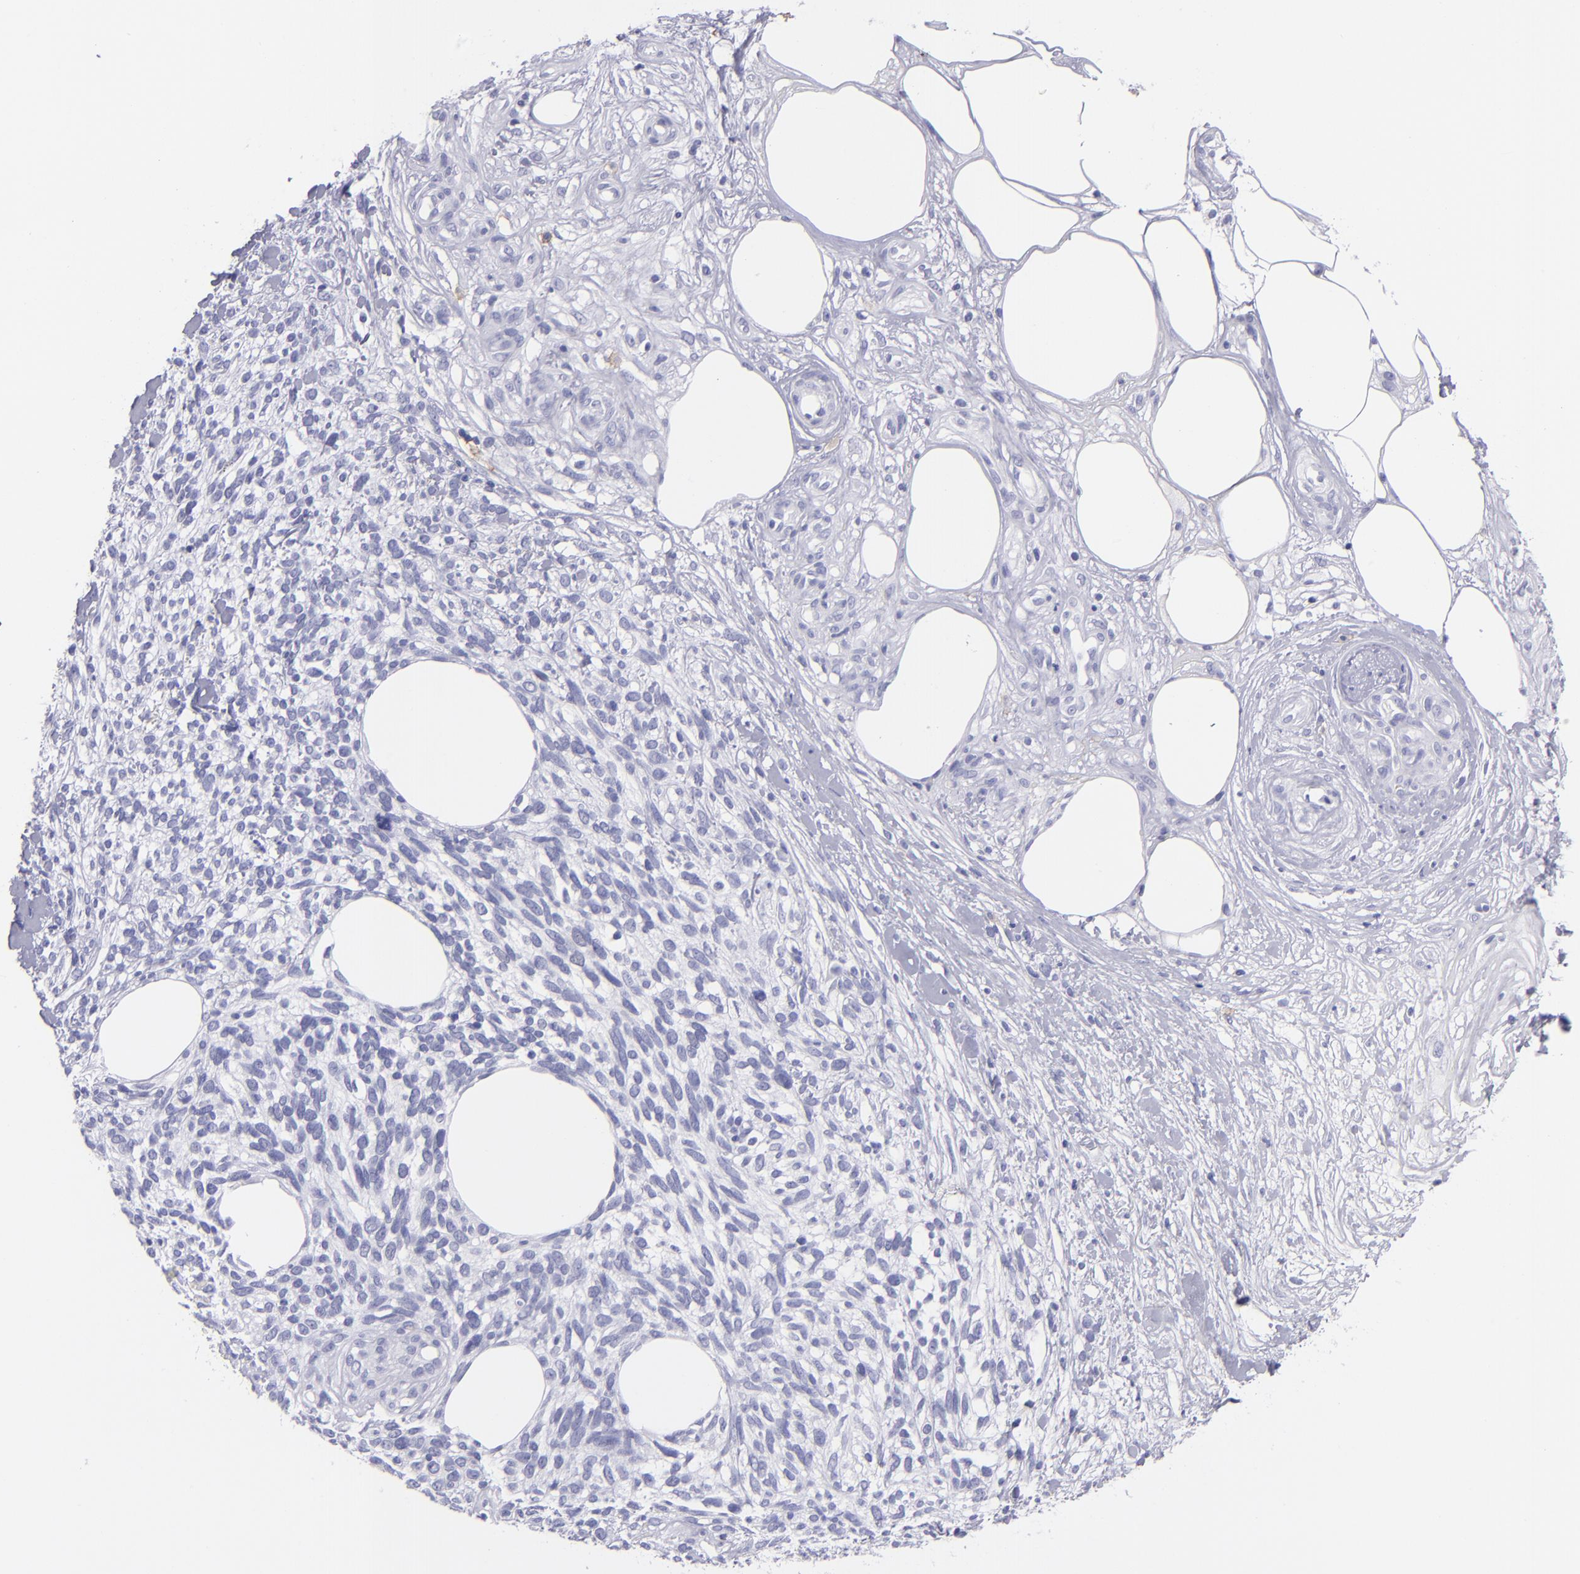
{"staining": {"intensity": "negative", "quantity": "none", "location": "none"}, "tissue": "melanoma", "cell_type": "Tumor cells", "image_type": "cancer", "snomed": [{"axis": "morphology", "description": "Malignant melanoma, NOS"}, {"axis": "topography", "description": "Skin"}], "caption": "IHC micrograph of neoplastic tissue: malignant melanoma stained with DAB (3,3'-diaminobenzidine) demonstrates no significant protein positivity in tumor cells. (DAB immunohistochemistry visualized using brightfield microscopy, high magnification).", "gene": "CD82", "patient": {"sex": "female", "age": 85}}